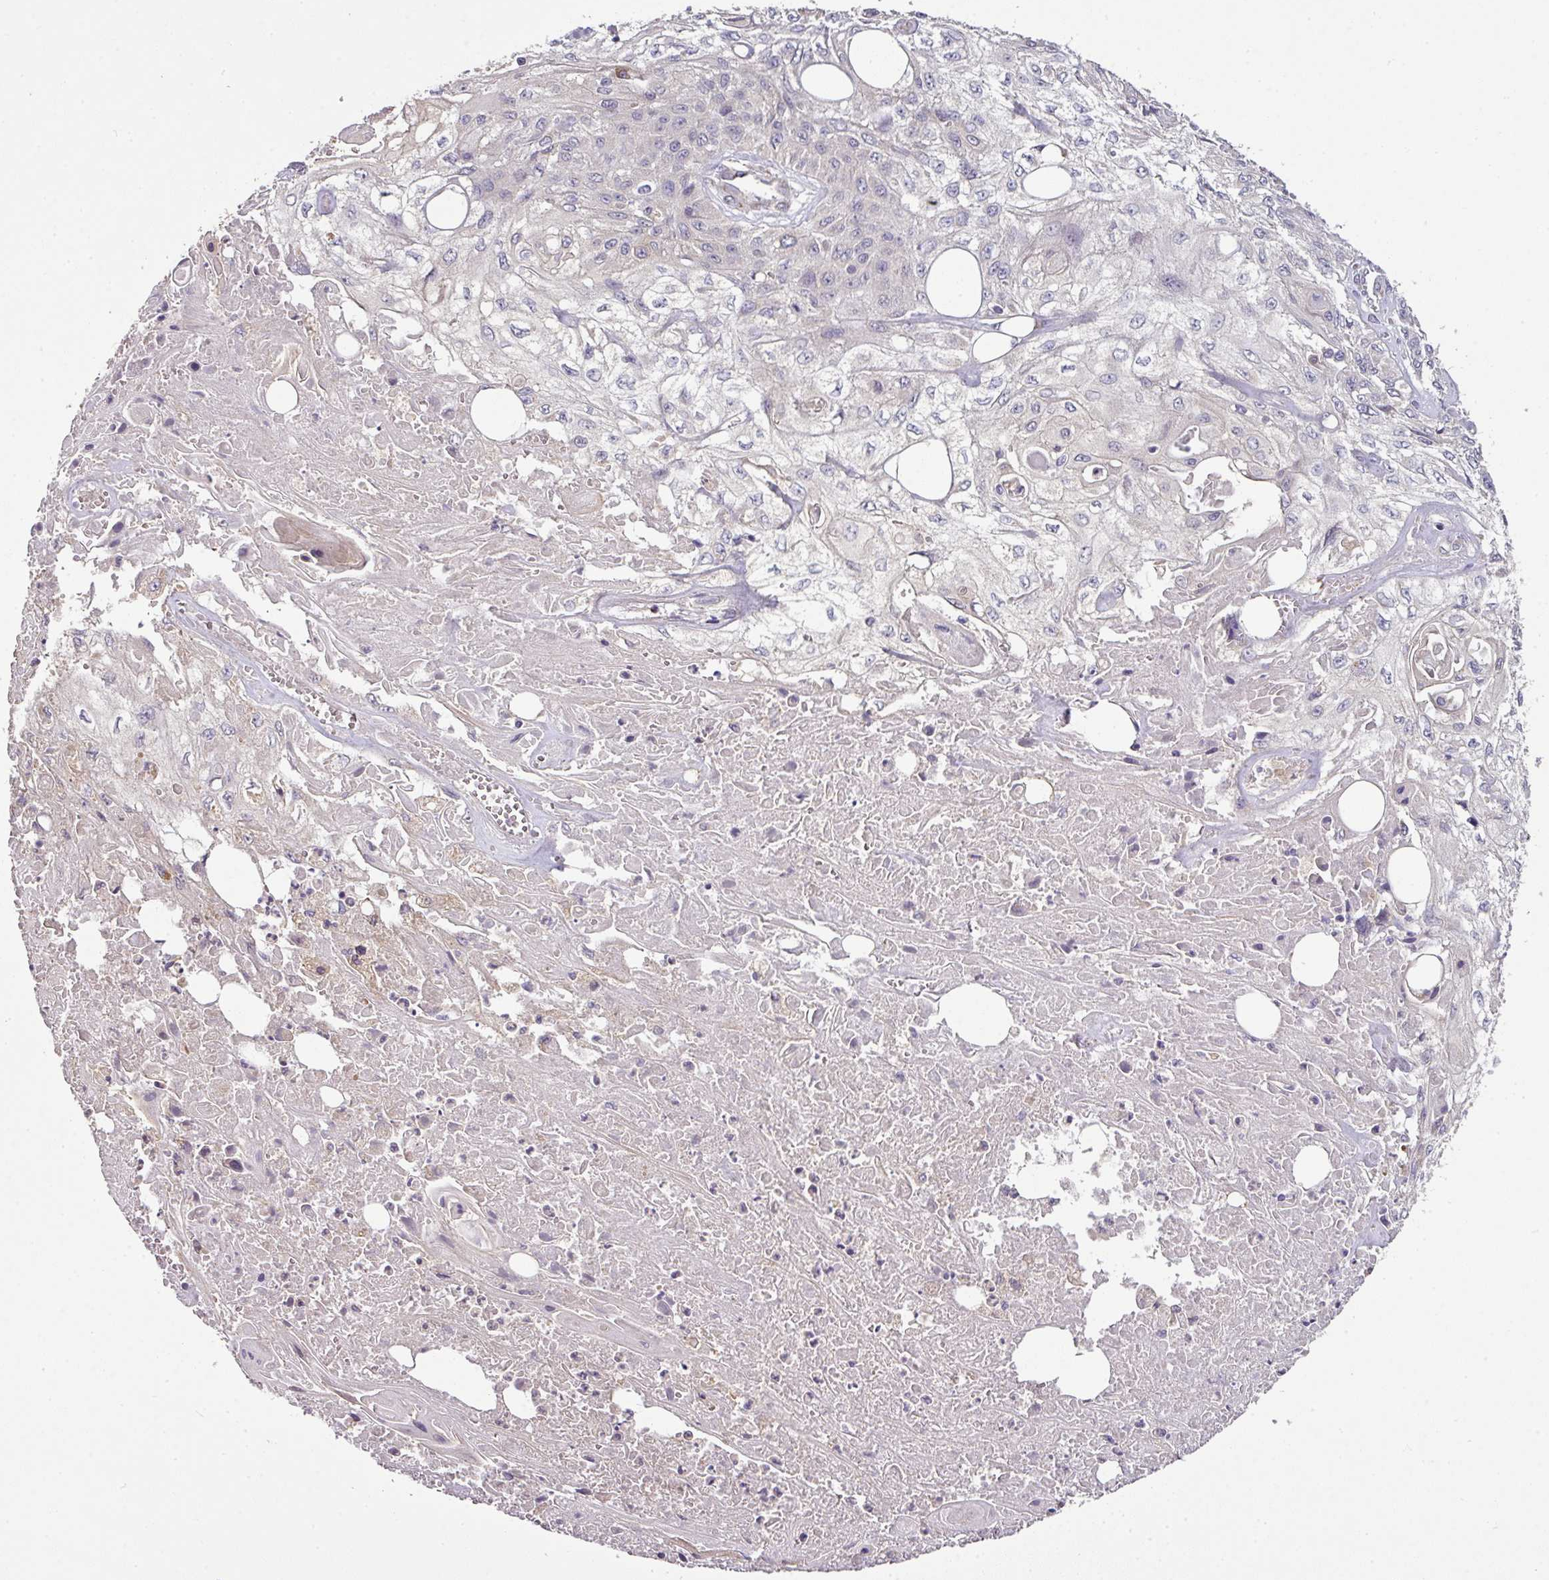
{"staining": {"intensity": "negative", "quantity": "none", "location": "none"}, "tissue": "skin cancer", "cell_type": "Tumor cells", "image_type": "cancer", "snomed": [{"axis": "morphology", "description": "Squamous cell carcinoma, NOS"}, {"axis": "morphology", "description": "Squamous cell carcinoma, metastatic, NOS"}, {"axis": "topography", "description": "Skin"}, {"axis": "topography", "description": "Lymph node"}], "caption": "A histopathology image of skin metastatic squamous cell carcinoma stained for a protein reveals no brown staining in tumor cells.", "gene": "SPCS3", "patient": {"sex": "male", "age": 75}}